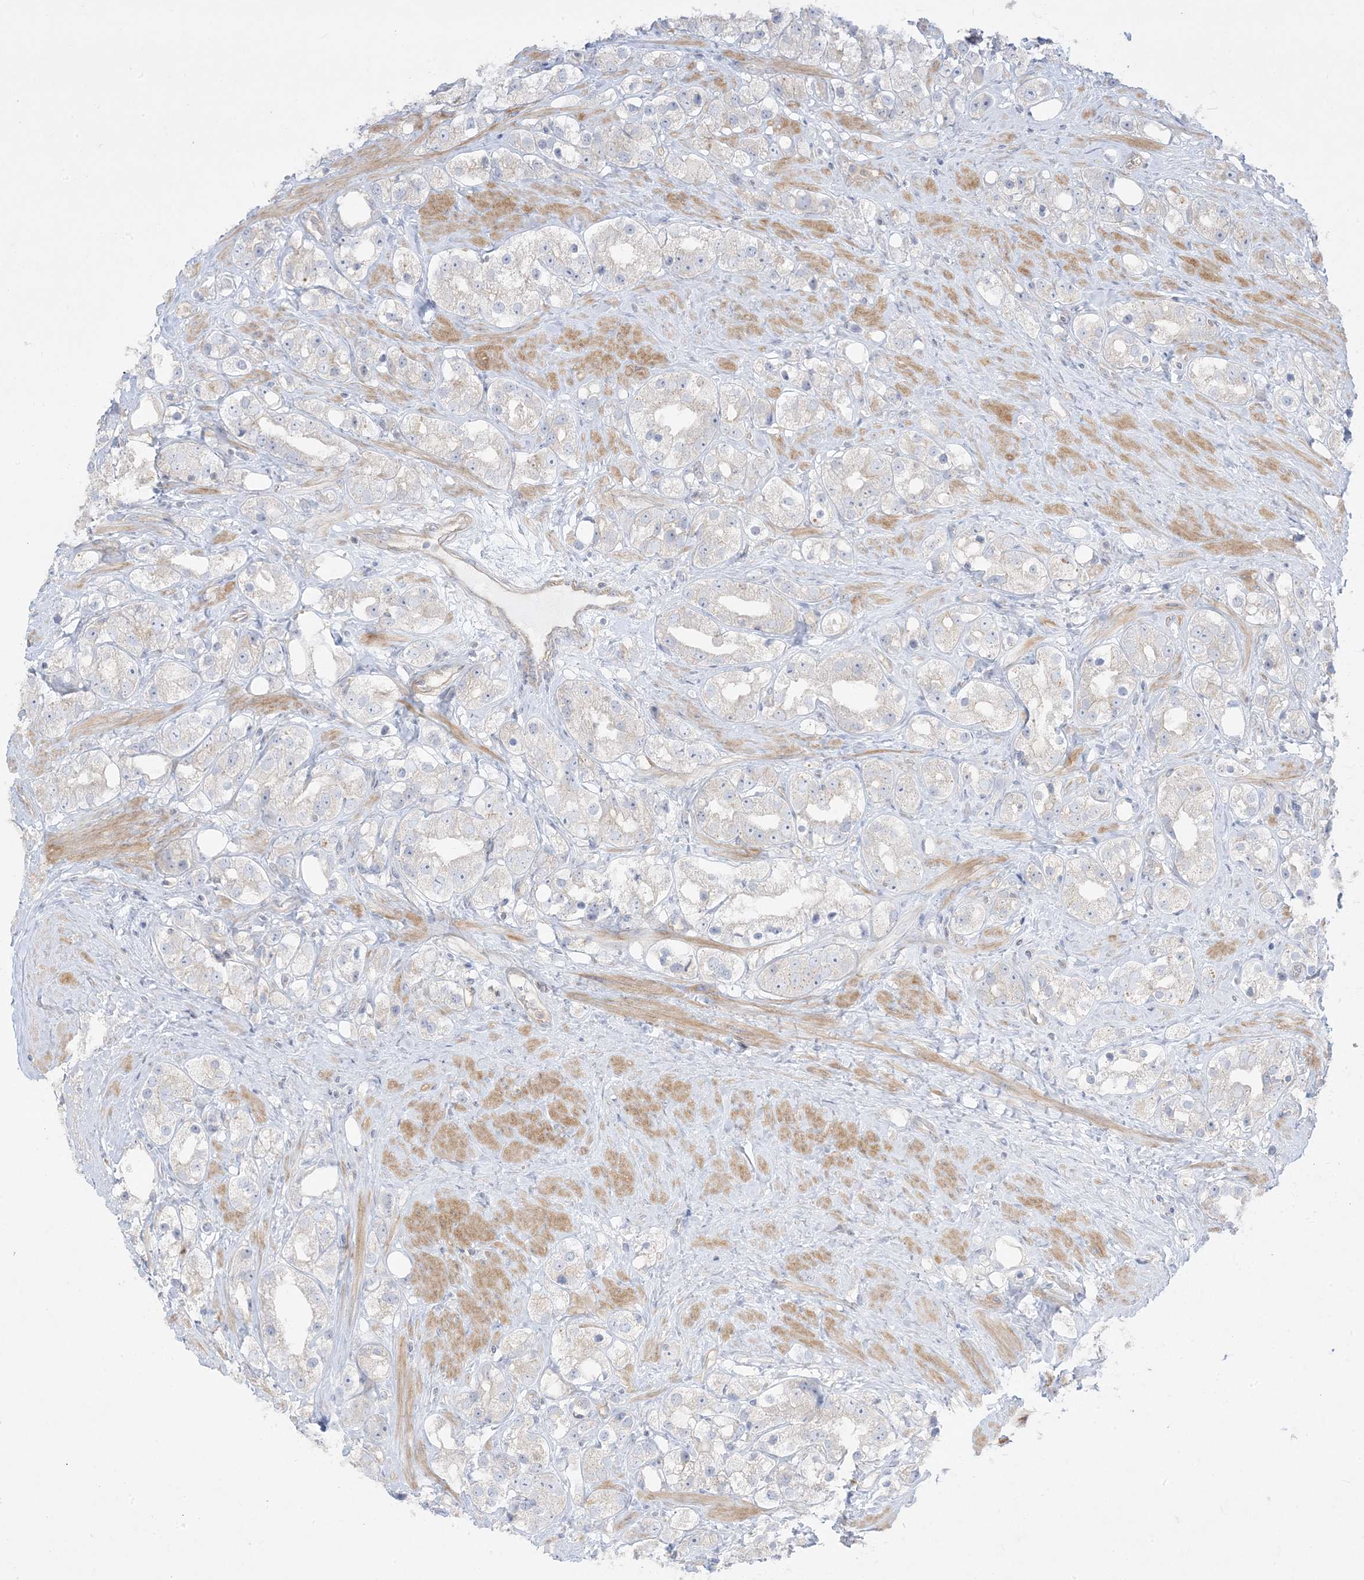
{"staining": {"intensity": "negative", "quantity": "none", "location": "none"}, "tissue": "prostate cancer", "cell_type": "Tumor cells", "image_type": "cancer", "snomed": [{"axis": "morphology", "description": "Adenocarcinoma, NOS"}, {"axis": "topography", "description": "Prostate"}], "caption": "IHC photomicrograph of prostate adenocarcinoma stained for a protein (brown), which shows no expression in tumor cells. (Immunohistochemistry, brightfield microscopy, high magnification).", "gene": "ARHGEF9", "patient": {"sex": "male", "age": 79}}